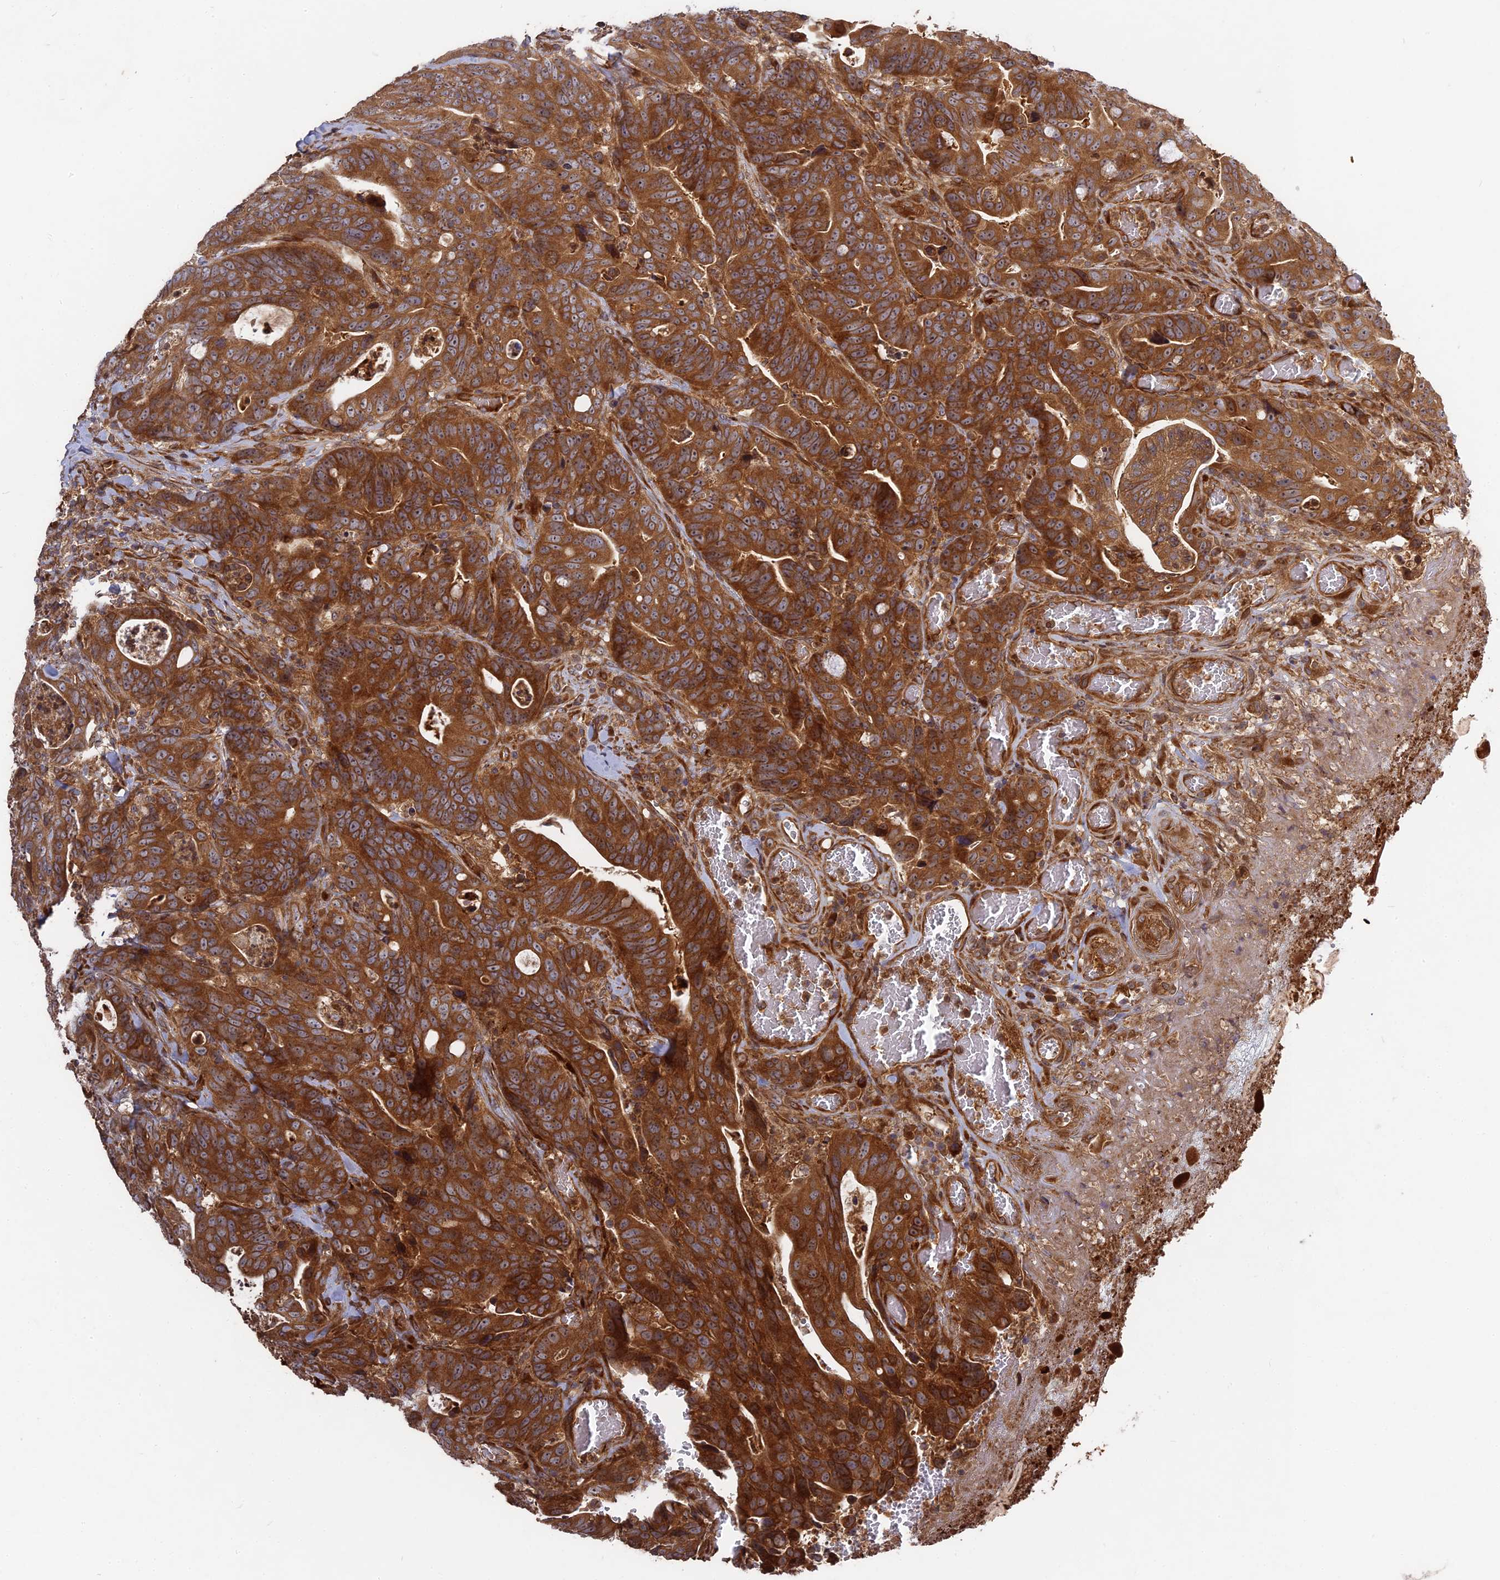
{"staining": {"intensity": "strong", "quantity": ">75%", "location": "cytoplasmic/membranous"}, "tissue": "colorectal cancer", "cell_type": "Tumor cells", "image_type": "cancer", "snomed": [{"axis": "morphology", "description": "Adenocarcinoma, NOS"}, {"axis": "topography", "description": "Colon"}], "caption": "A brown stain labels strong cytoplasmic/membranous expression of a protein in adenocarcinoma (colorectal) tumor cells.", "gene": "TMUB2", "patient": {"sex": "female", "age": 82}}